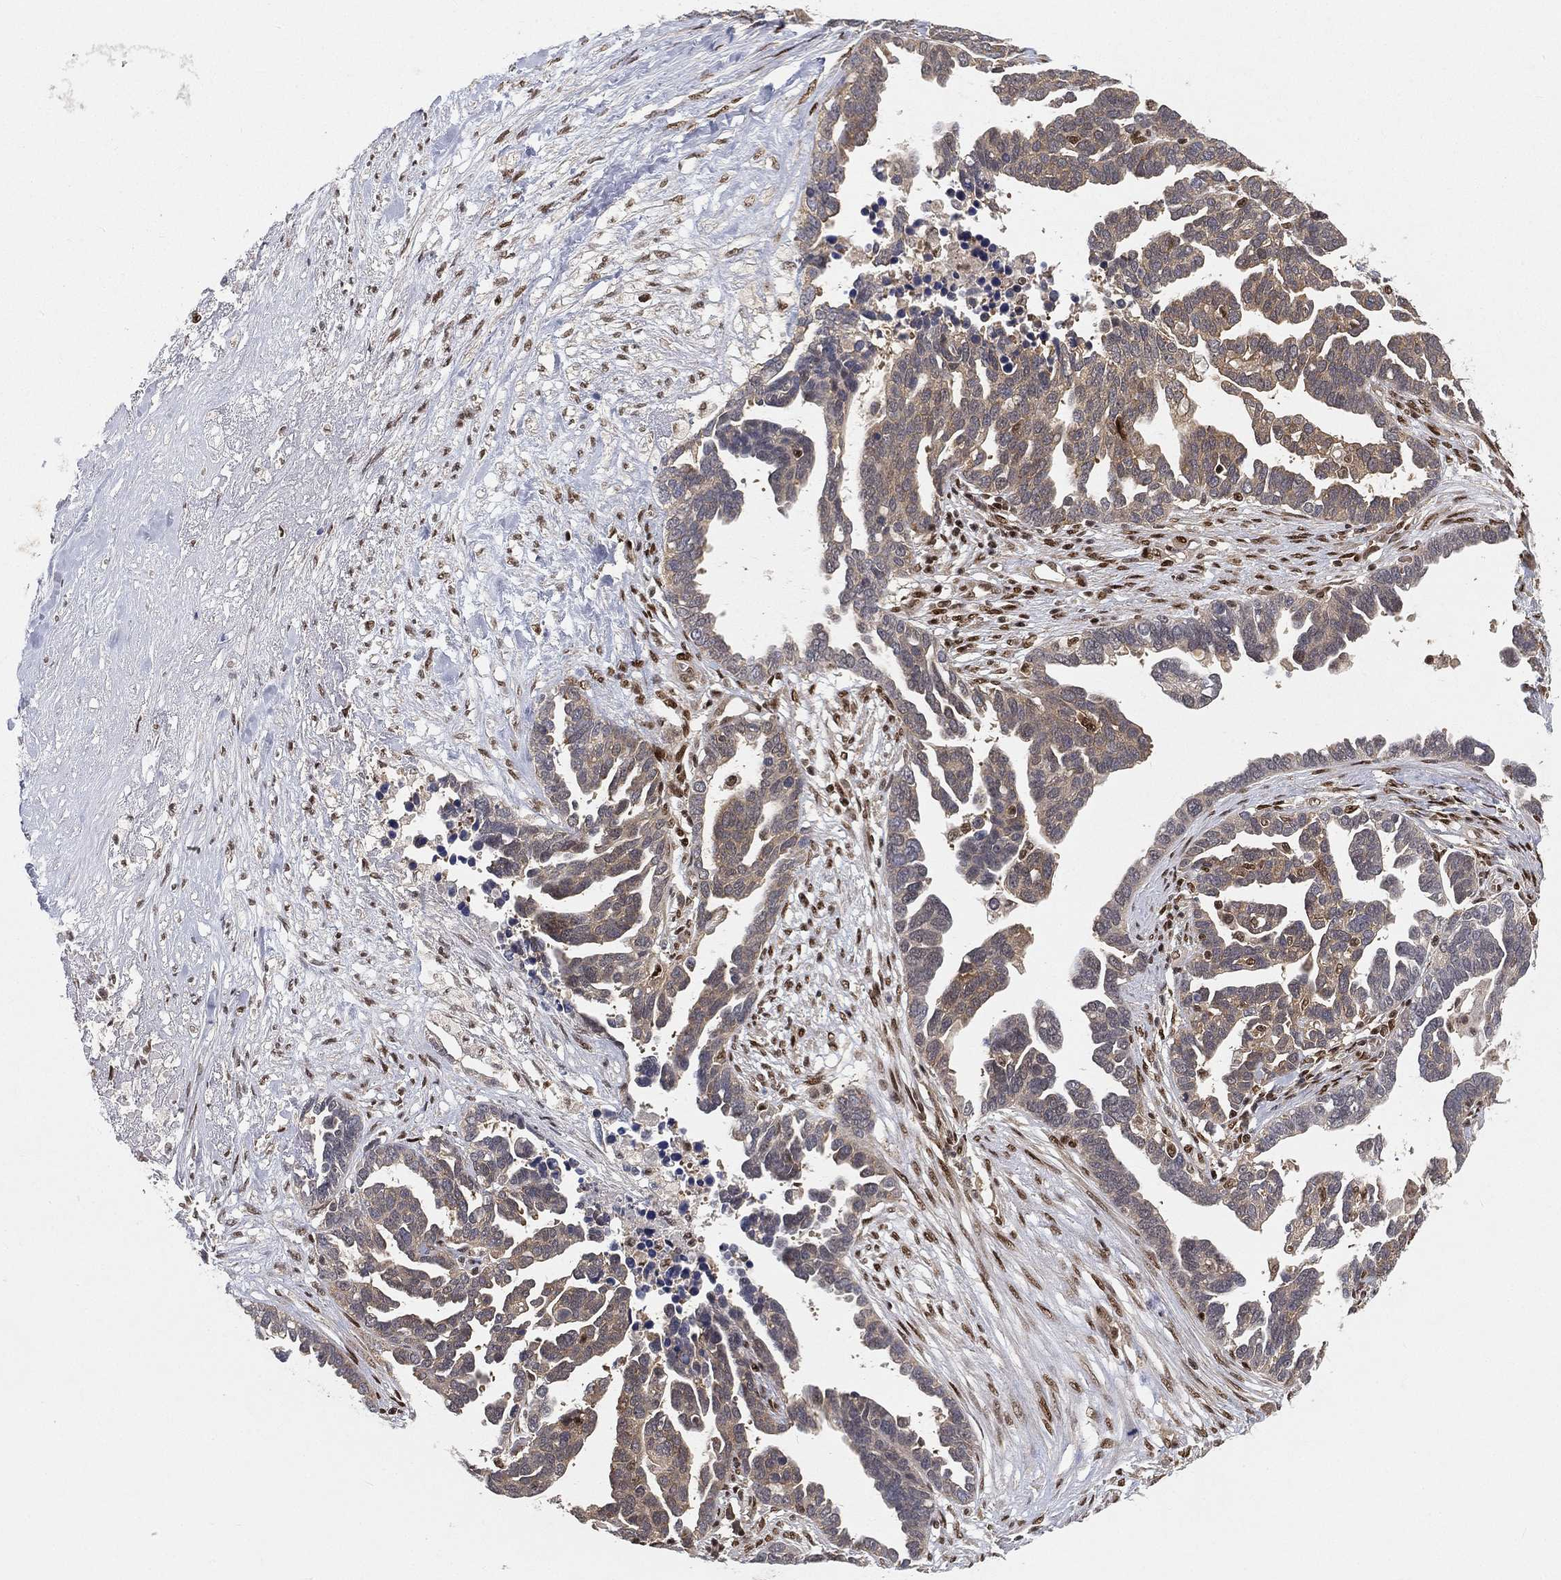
{"staining": {"intensity": "negative", "quantity": "none", "location": "none"}, "tissue": "ovarian cancer", "cell_type": "Tumor cells", "image_type": "cancer", "snomed": [{"axis": "morphology", "description": "Cystadenocarcinoma, serous, NOS"}, {"axis": "topography", "description": "Ovary"}], "caption": "Image shows no protein staining in tumor cells of ovarian serous cystadenocarcinoma tissue.", "gene": "CRTC3", "patient": {"sex": "female", "age": 54}}